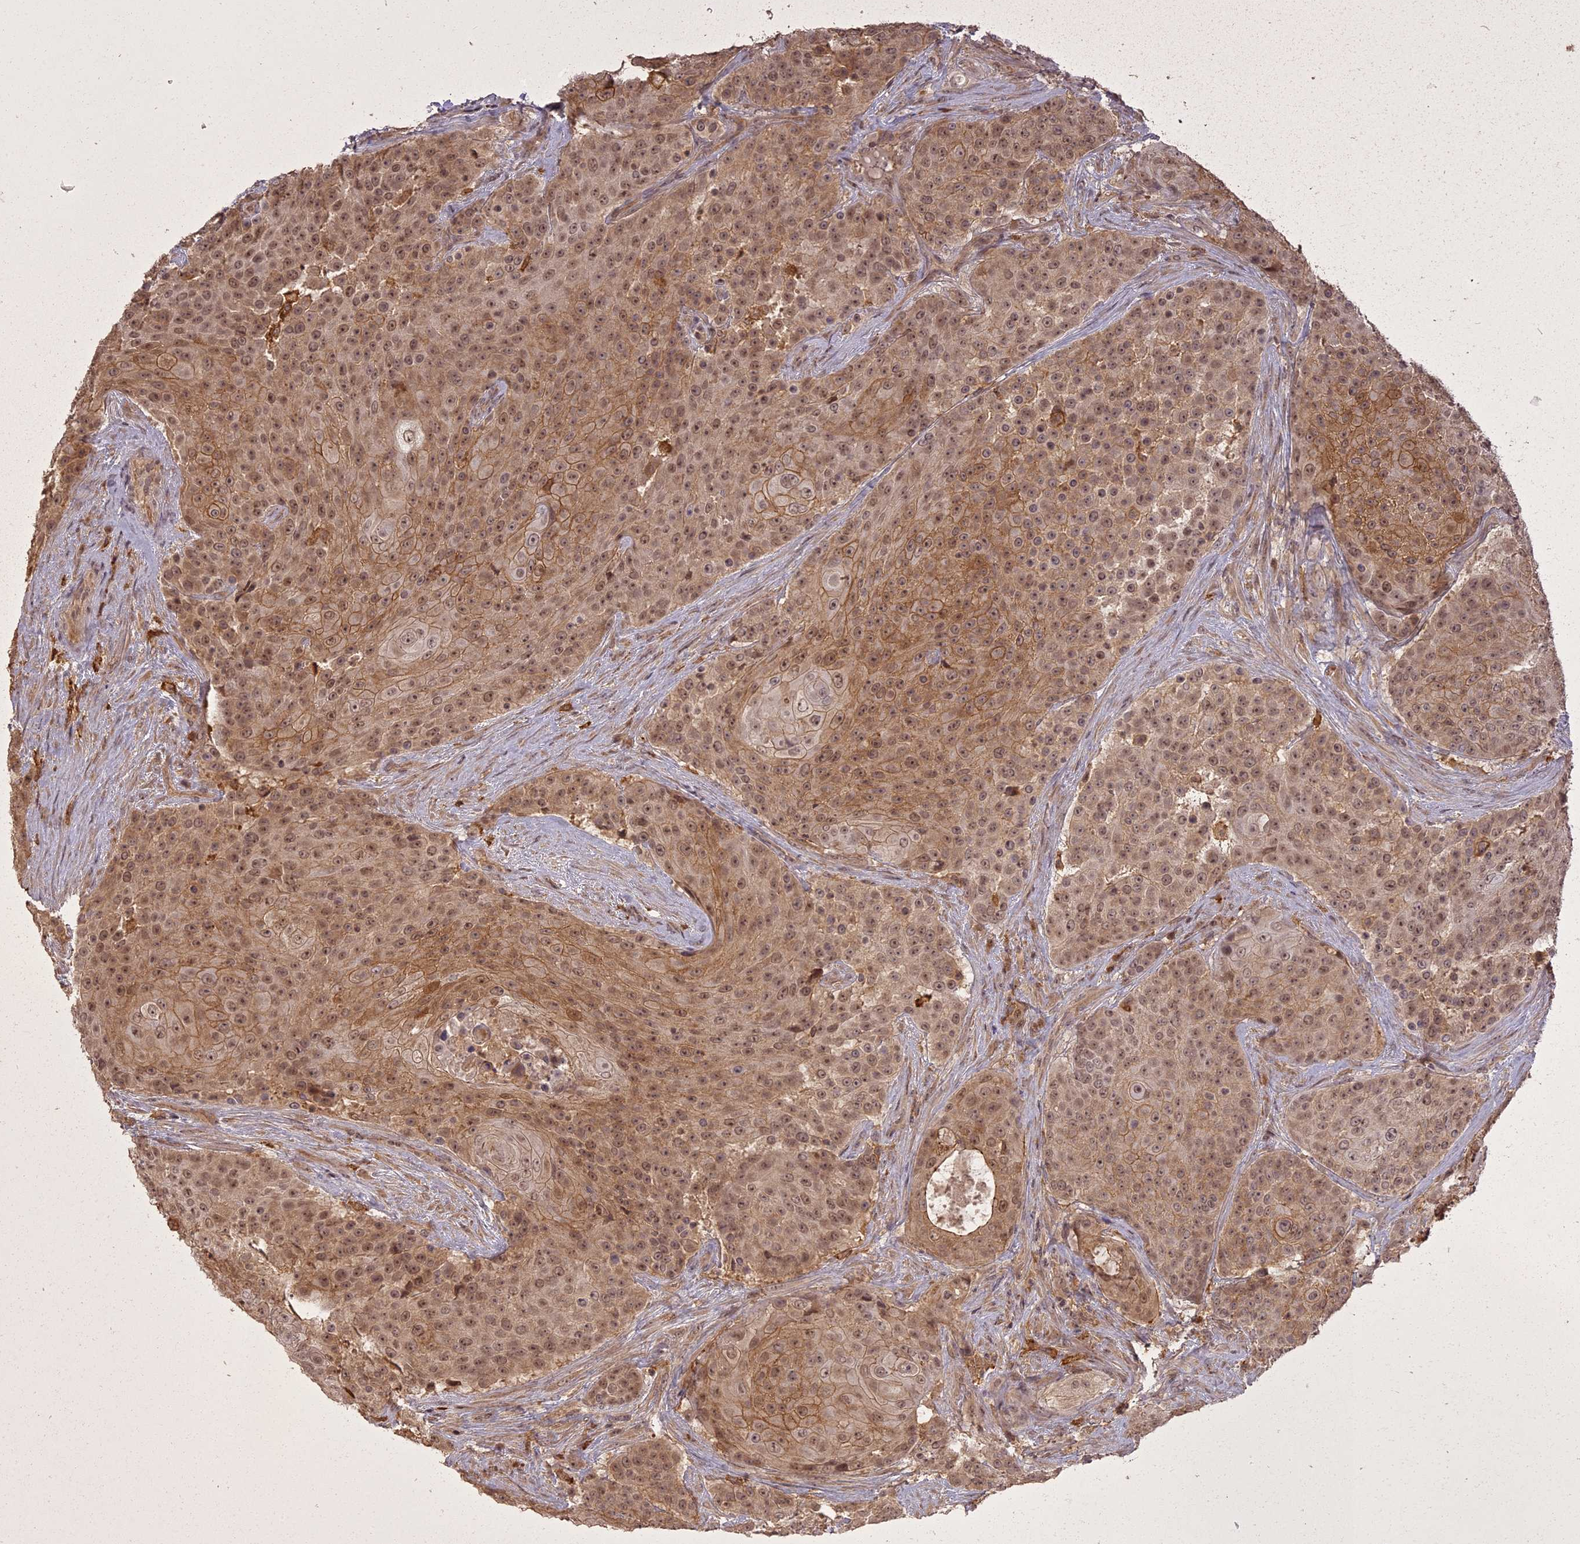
{"staining": {"intensity": "moderate", "quantity": "25%-75%", "location": "cytoplasmic/membranous,nuclear"}, "tissue": "urothelial cancer", "cell_type": "Tumor cells", "image_type": "cancer", "snomed": [{"axis": "morphology", "description": "Urothelial carcinoma, High grade"}, {"axis": "topography", "description": "Urinary bladder"}], "caption": "This is a histology image of immunohistochemistry (IHC) staining of high-grade urothelial carcinoma, which shows moderate staining in the cytoplasmic/membranous and nuclear of tumor cells.", "gene": "ING5", "patient": {"sex": "female", "age": 63}}